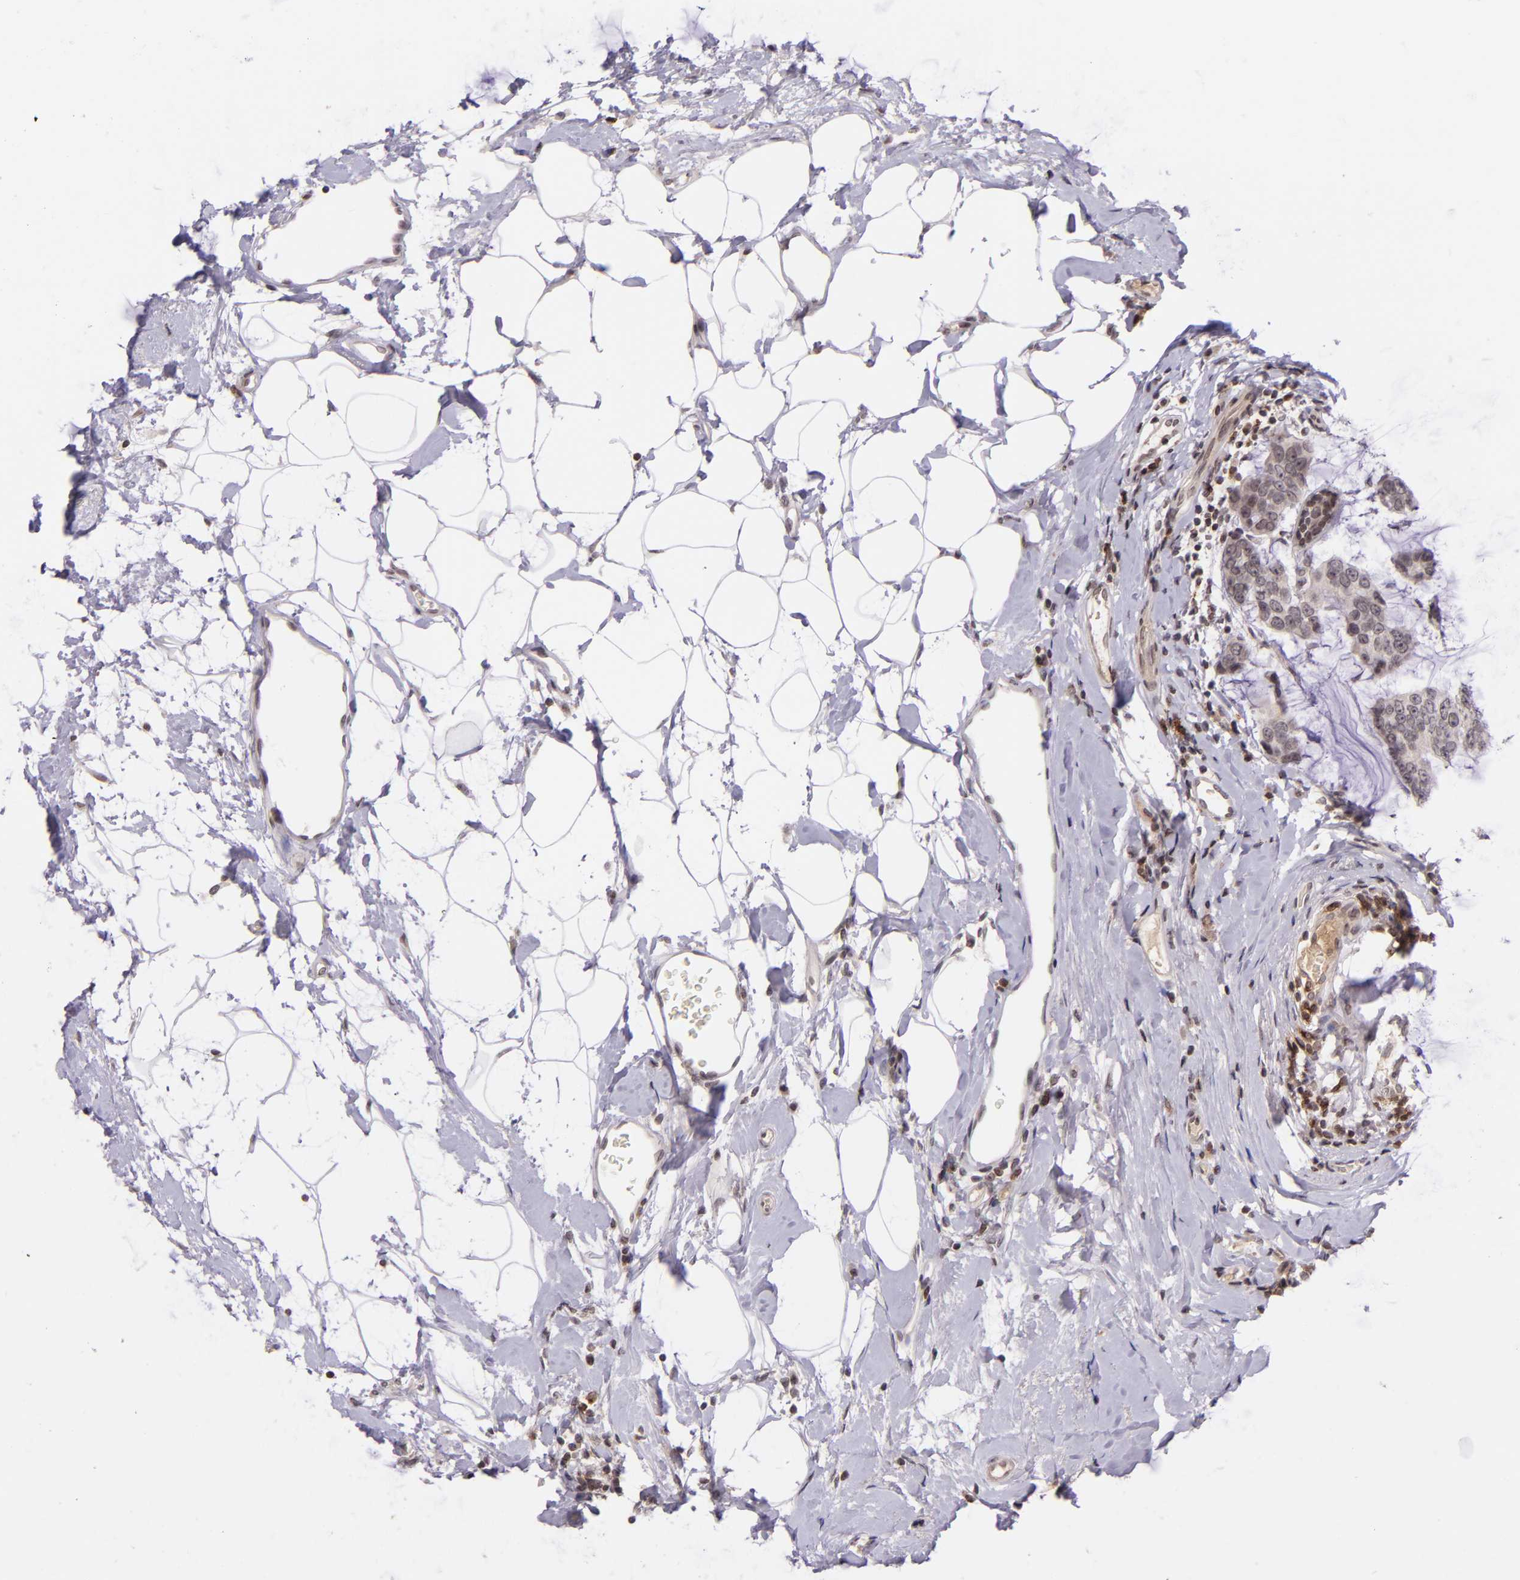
{"staining": {"intensity": "moderate", "quantity": ">75%", "location": "cytoplasmic/membranous"}, "tissue": "breast cancer", "cell_type": "Tumor cells", "image_type": "cancer", "snomed": [{"axis": "morphology", "description": "Normal tissue, NOS"}, {"axis": "morphology", "description": "Duct carcinoma"}, {"axis": "topography", "description": "Breast"}], "caption": "Immunohistochemical staining of breast cancer (invasive ductal carcinoma) exhibits medium levels of moderate cytoplasmic/membranous staining in about >75% of tumor cells. (IHC, brightfield microscopy, high magnification).", "gene": "SELL", "patient": {"sex": "female", "age": 50}}